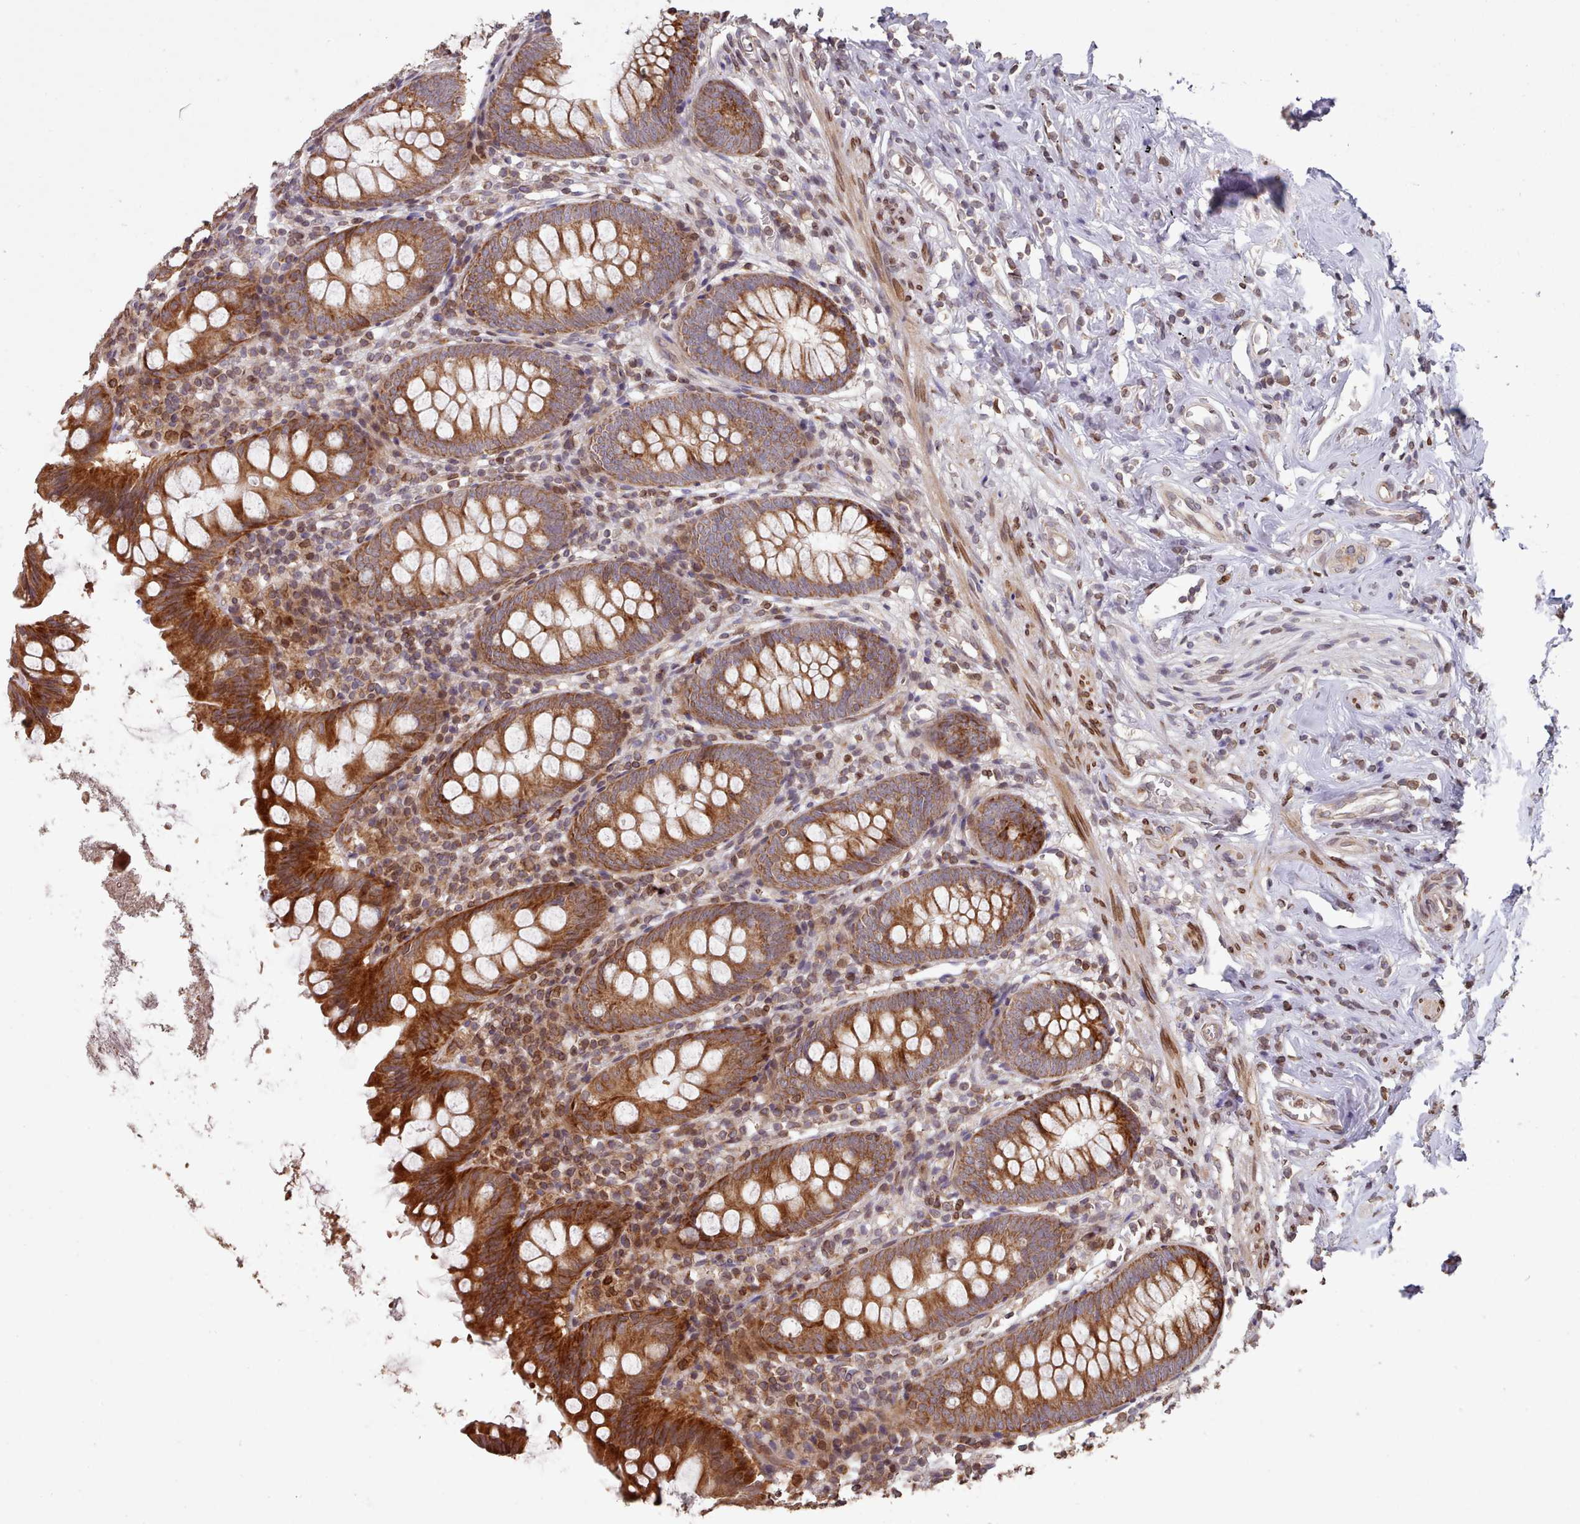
{"staining": {"intensity": "moderate", "quantity": ">75%", "location": "cytoplasmic/membranous"}, "tissue": "appendix", "cell_type": "Glandular cells", "image_type": "normal", "snomed": [{"axis": "morphology", "description": "Normal tissue, NOS"}, {"axis": "topography", "description": "Appendix"}], "caption": "Human appendix stained for a protein (brown) demonstrates moderate cytoplasmic/membranous positive staining in about >75% of glandular cells.", "gene": "TOR1AIP1", "patient": {"sex": "female", "age": 51}}